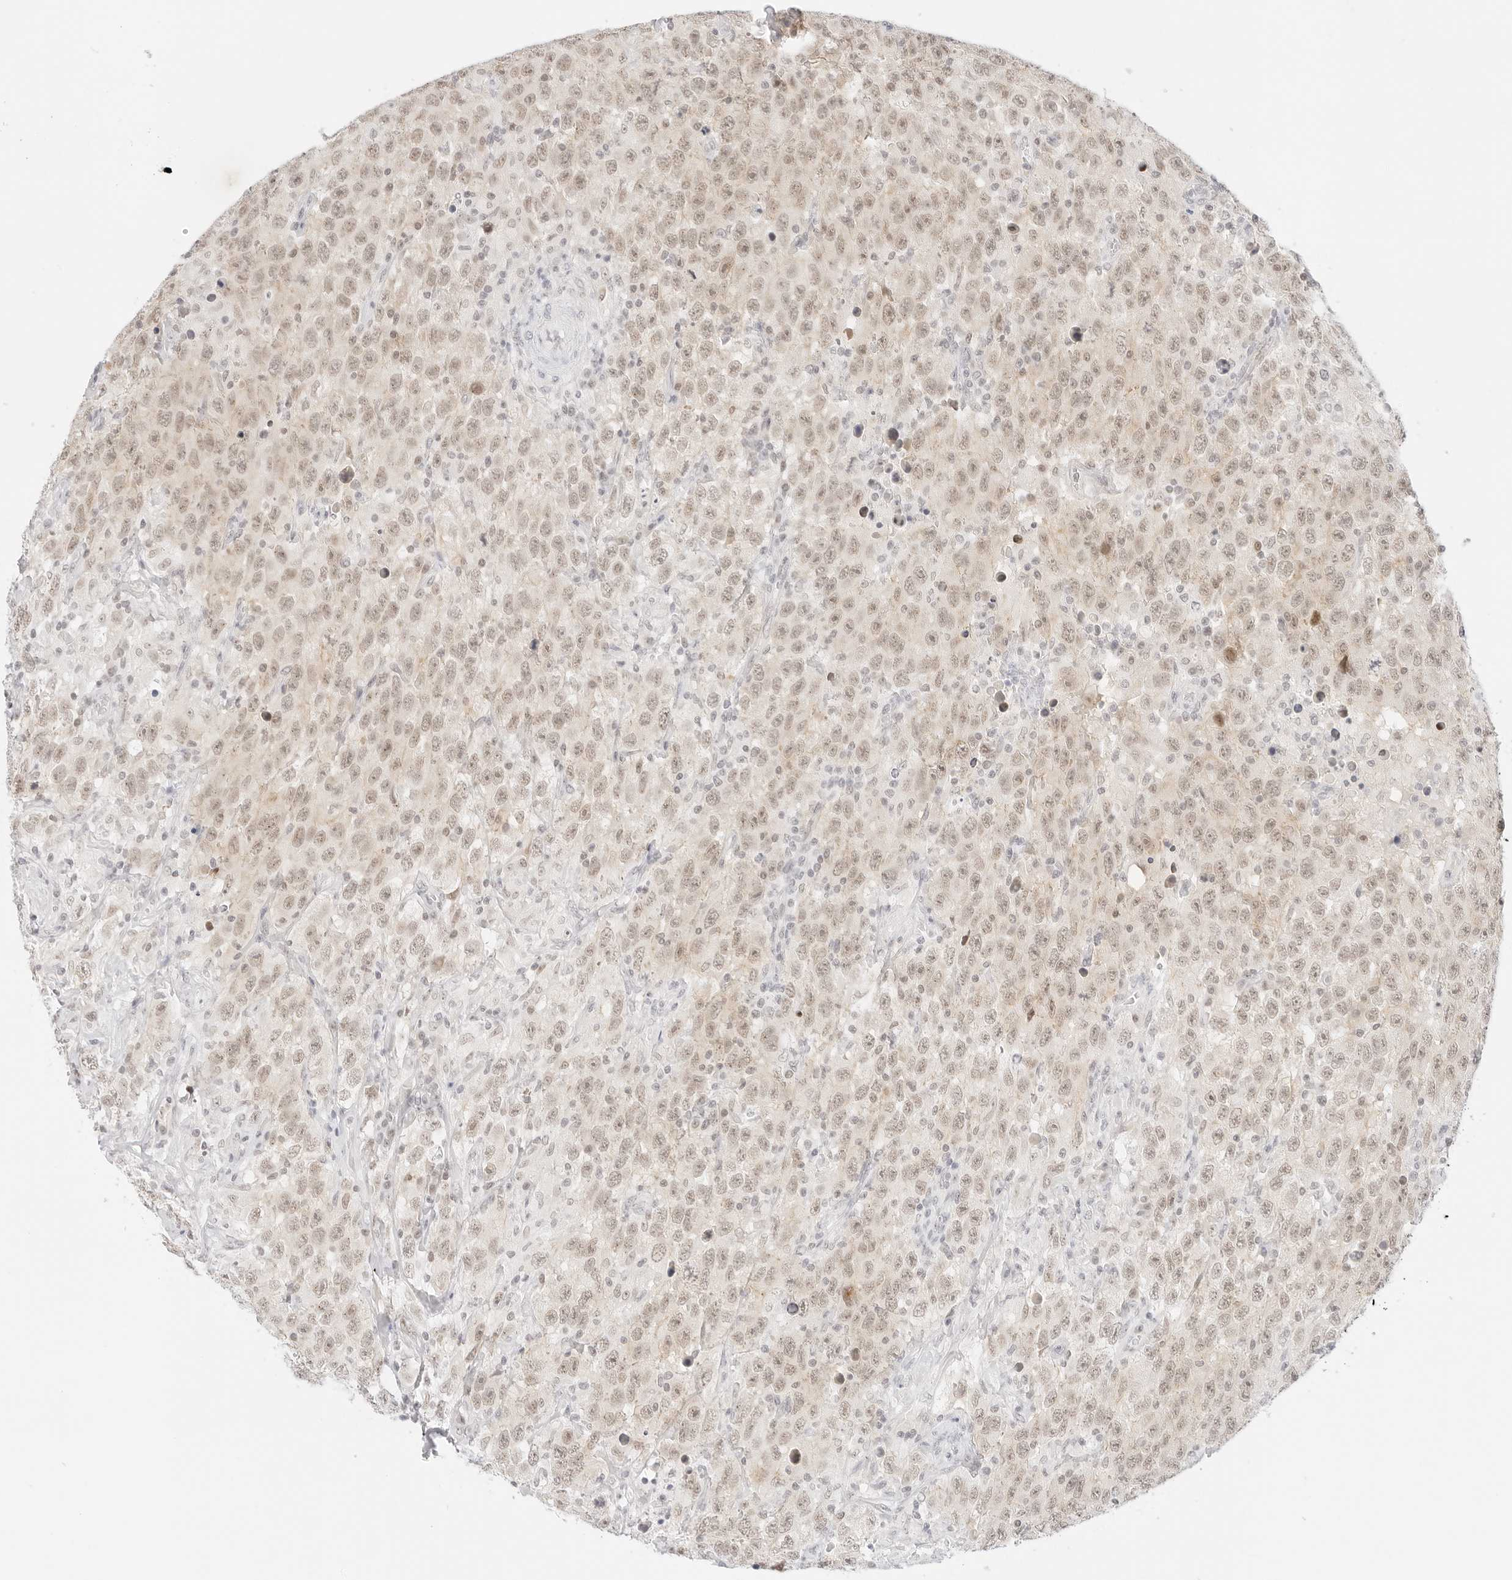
{"staining": {"intensity": "weak", "quantity": "25%-75%", "location": "nuclear"}, "tissue": "testis cancer", "cell_type": "Tumor cells", "image_type": "cancer", "snomed": [{"axis": "morphology", "description": "Seminoma, NOS"}, {"axis": "topography", "description": "Testis"}], "caption": "Testis cancer (seminoma) stained with IHC displays weak nuclear expression in approximately 25%-75% of tumor cells.", "gene": "ITGA6", "patient": {"sex": "male", "age": 65}}